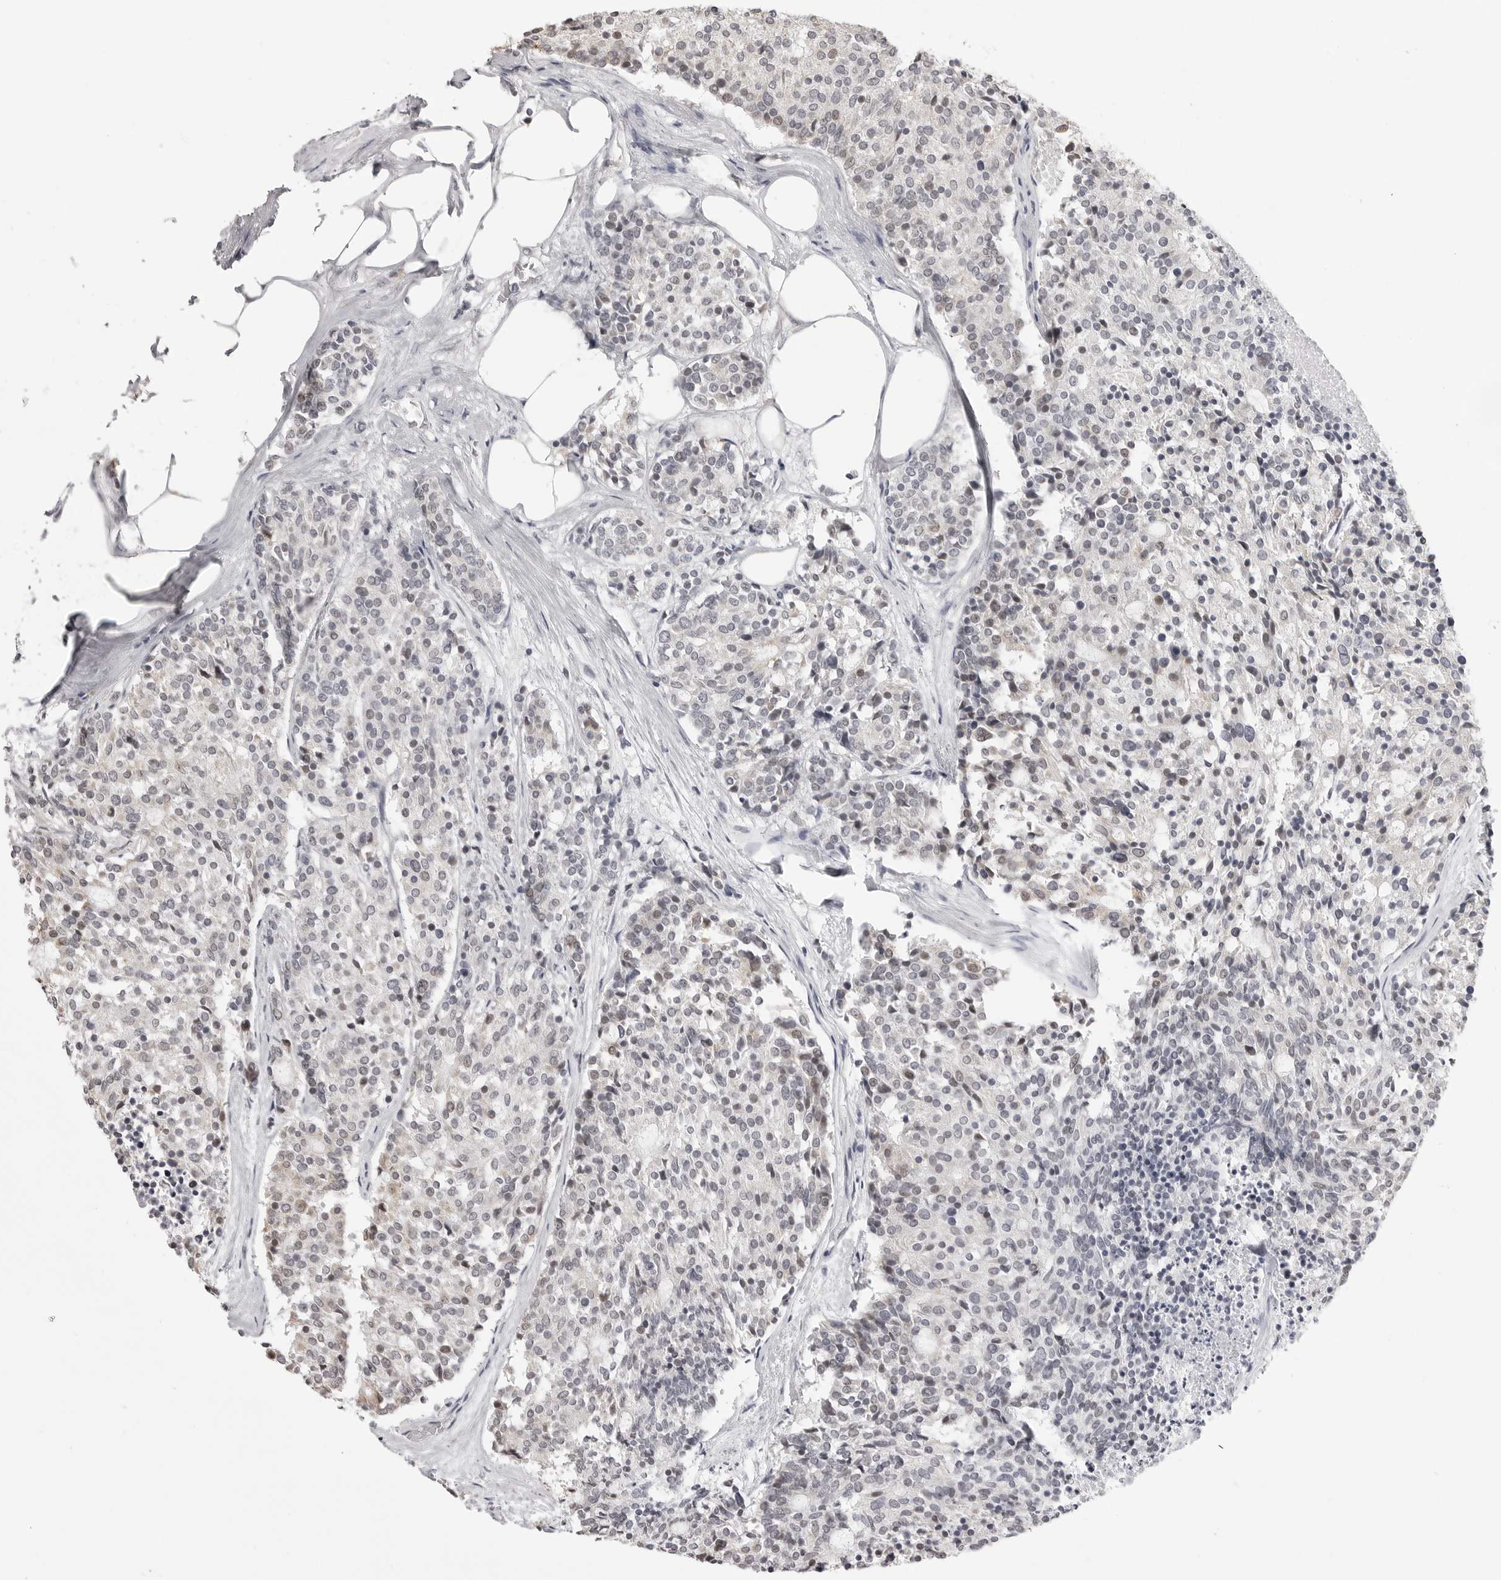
{"staining": {"intensity": "negative", "quantity": "none", "location": "none"}, "tissue": "carcinoid", "cell_type": "Tumor cells", "image_type": "cancer", "snomed": [{"axis": "morphology", "description": "Carcinoid, malignant, NOS"}, {"axis": "topography", "description": "Pancreas"}], "caption": "This image is of carcinoid stained with immunohistochemistry to label a protein in brown with the nuclei are counter-stained blue. There is no staining in tumor cells.", "gene": "PHF3", "patient": {"sex": "female", "age": 54}}